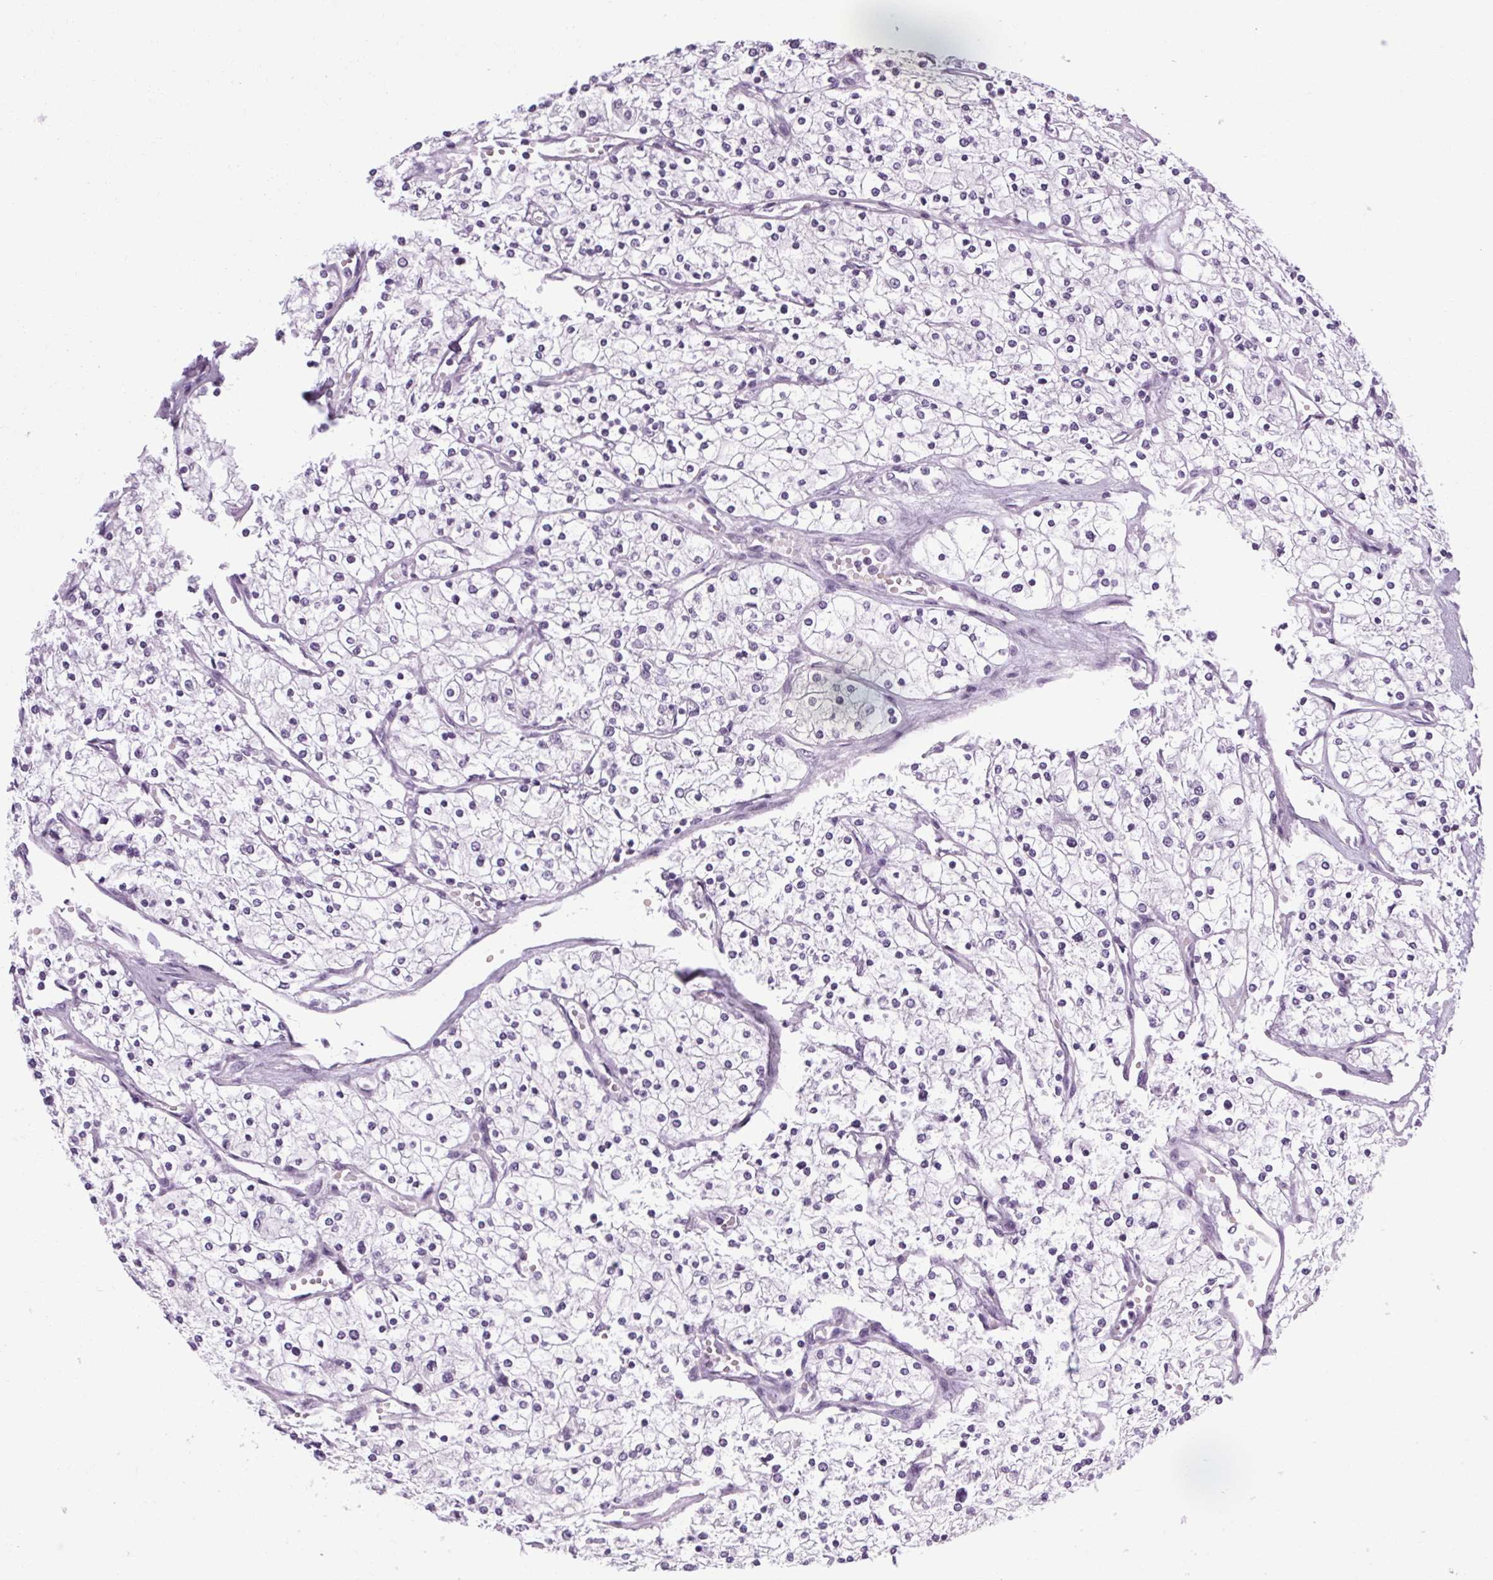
{"staining": {"intensity": "negative", "quantity": "none", "location": "none"}, "tissue": "renal cancer", "cell_type": "Tumor cells", "image_type": "cancer", "snomed": [{"axis": "morphology", "description": "Adenocarcinoma, NOS"}, {"axis": "topography", "description": "Kidney"}], "caption": "Tumor cells are negative for brown protein staining in renal cancer (adenocarcinoma).", "gene": "POMC", "patient": {"sex": "male", "age": 80}}